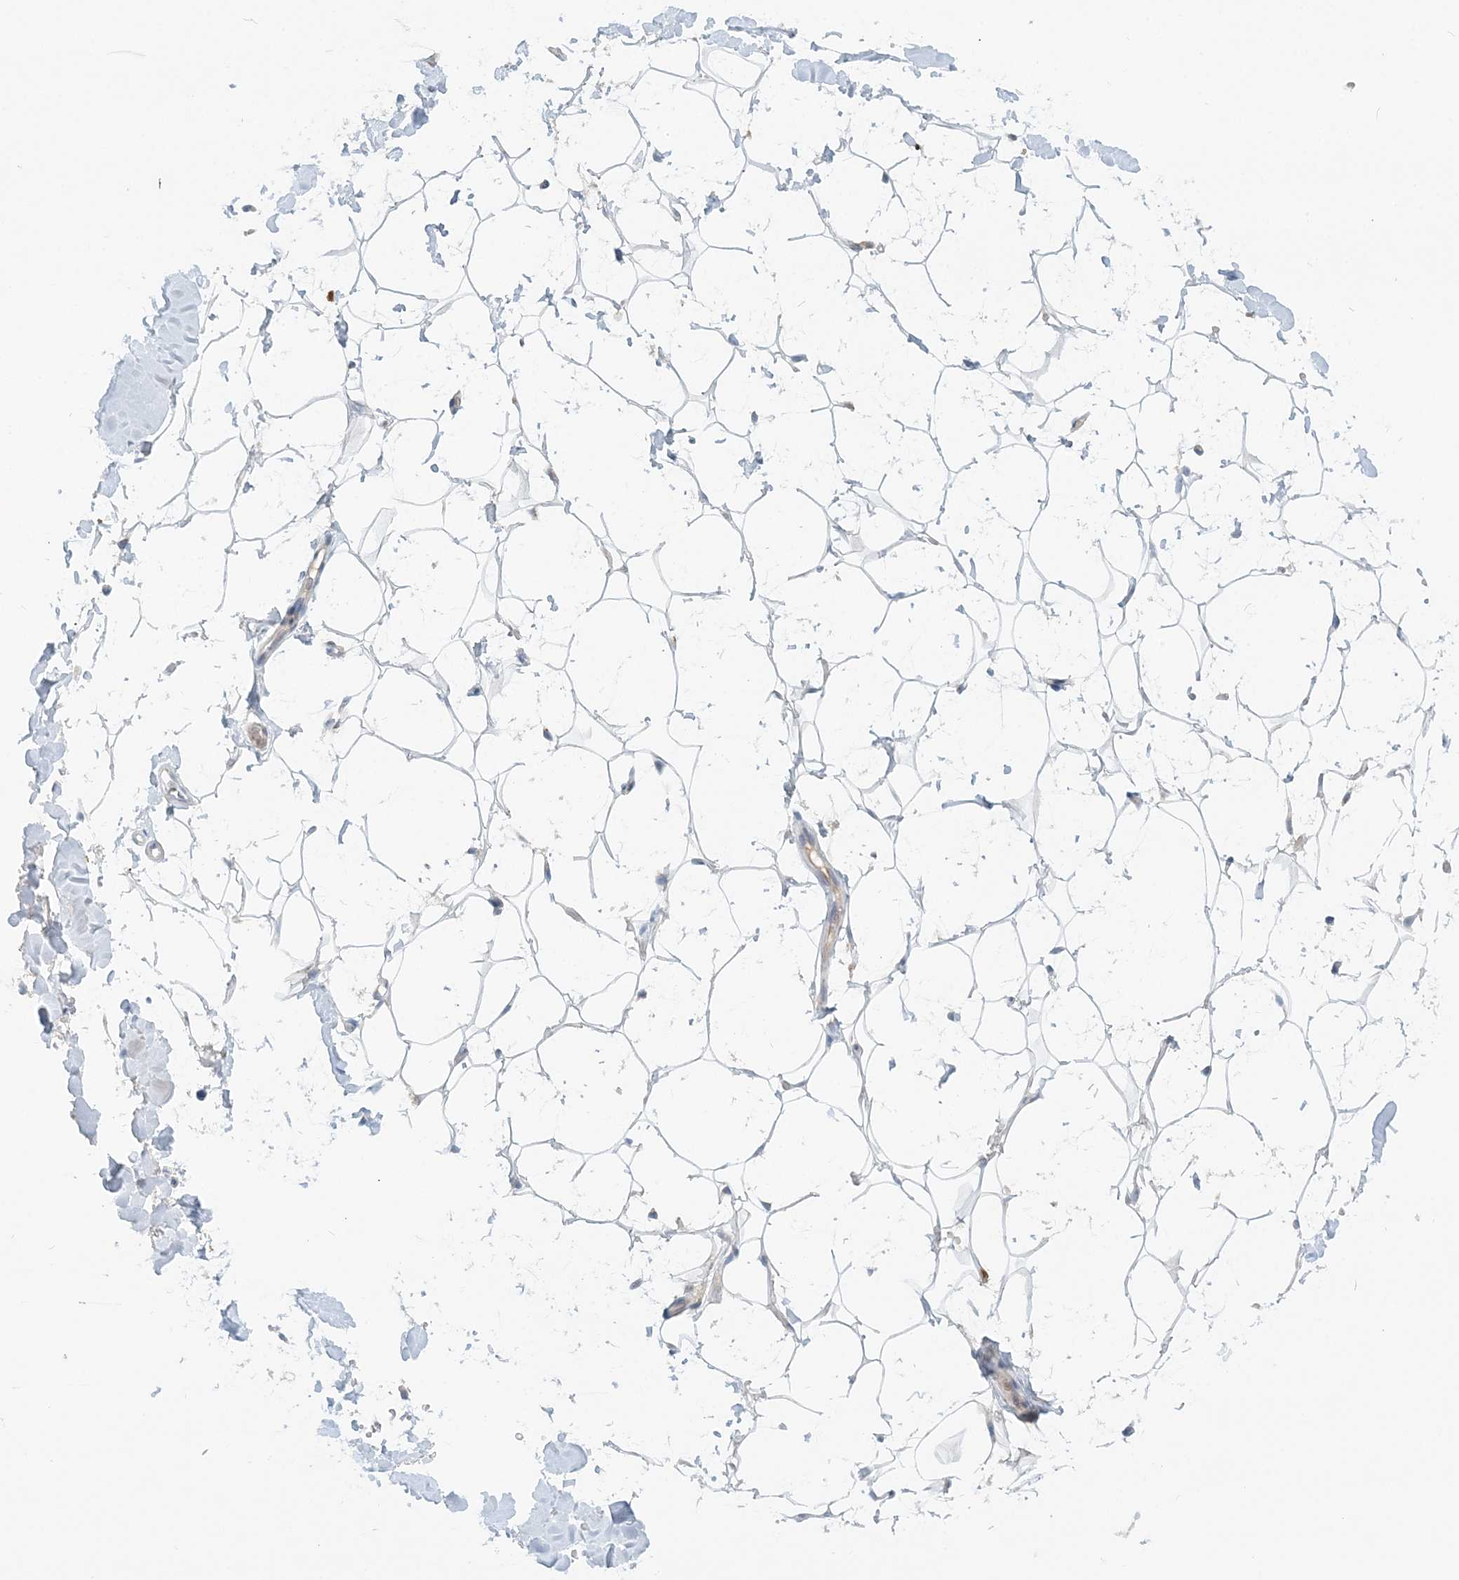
{"staining": {"intensity": "negative", "quantity": "none", "location": "none"}, "tissue": "adipose tissue", "cell_type": "Adipocytes", "image_type": "normal", "snomed": [{"axis": "morphology", "description": "Normal tissue, NOS"}, {"axis": "topography", "description": "Breast"}], "caption": "DAB (3,3'-diaminobenzidine) immunohistochemical staining of unremarkable adipose tissue displays no significant expression in adipocytes. (DAB (3,3'-diaminobenzidine) IHC visualized using brightfield microscopy, high magnification).", "gene": "NAA11", "patient": {"sex": "female", "age": 26}}